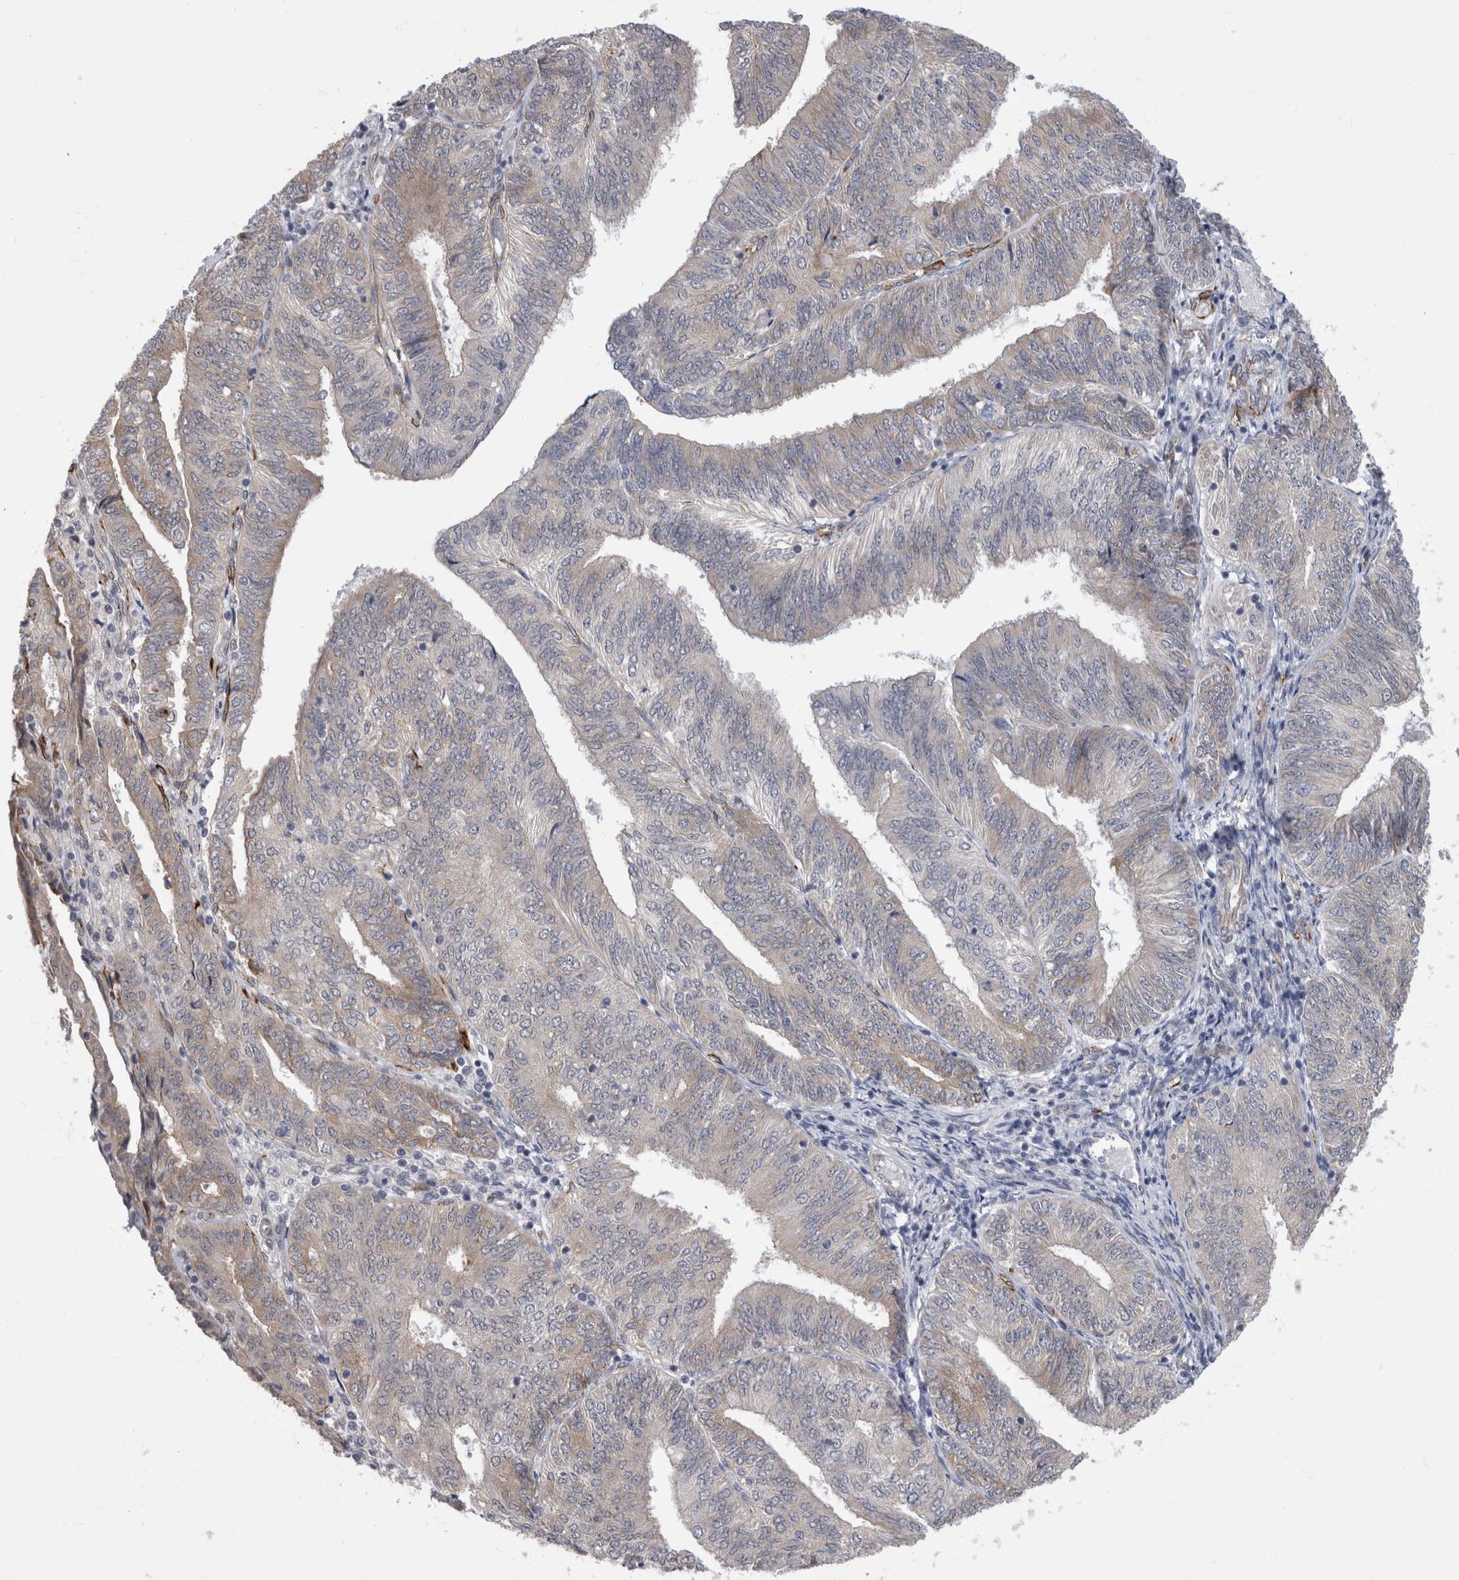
{"staining": {"intensity": "negative", "quantity": "none", "location": "none"}, "tissue": "endometrial cancer", "cell_type": "Tumor cells", "image_type": "cancer", "snomed": [{"axis": "morphology", "description": "Adenocarcinoma, NOS"}, {"axis": "topography", "description": "Endometrium"}], "caption": "This is a histopathology image of immunohistochemistry (IHC) staining of adenocarcinoma (endometrial), which shows no expression in tumor cells. The staining was performed using DAB to visualize the protein expression in brown, while the nuclei were stained in blue with hematoxylin (Magnification: 20x).", "gene": "FAM83H", "patient": {"sex": "female", "age": 58}}